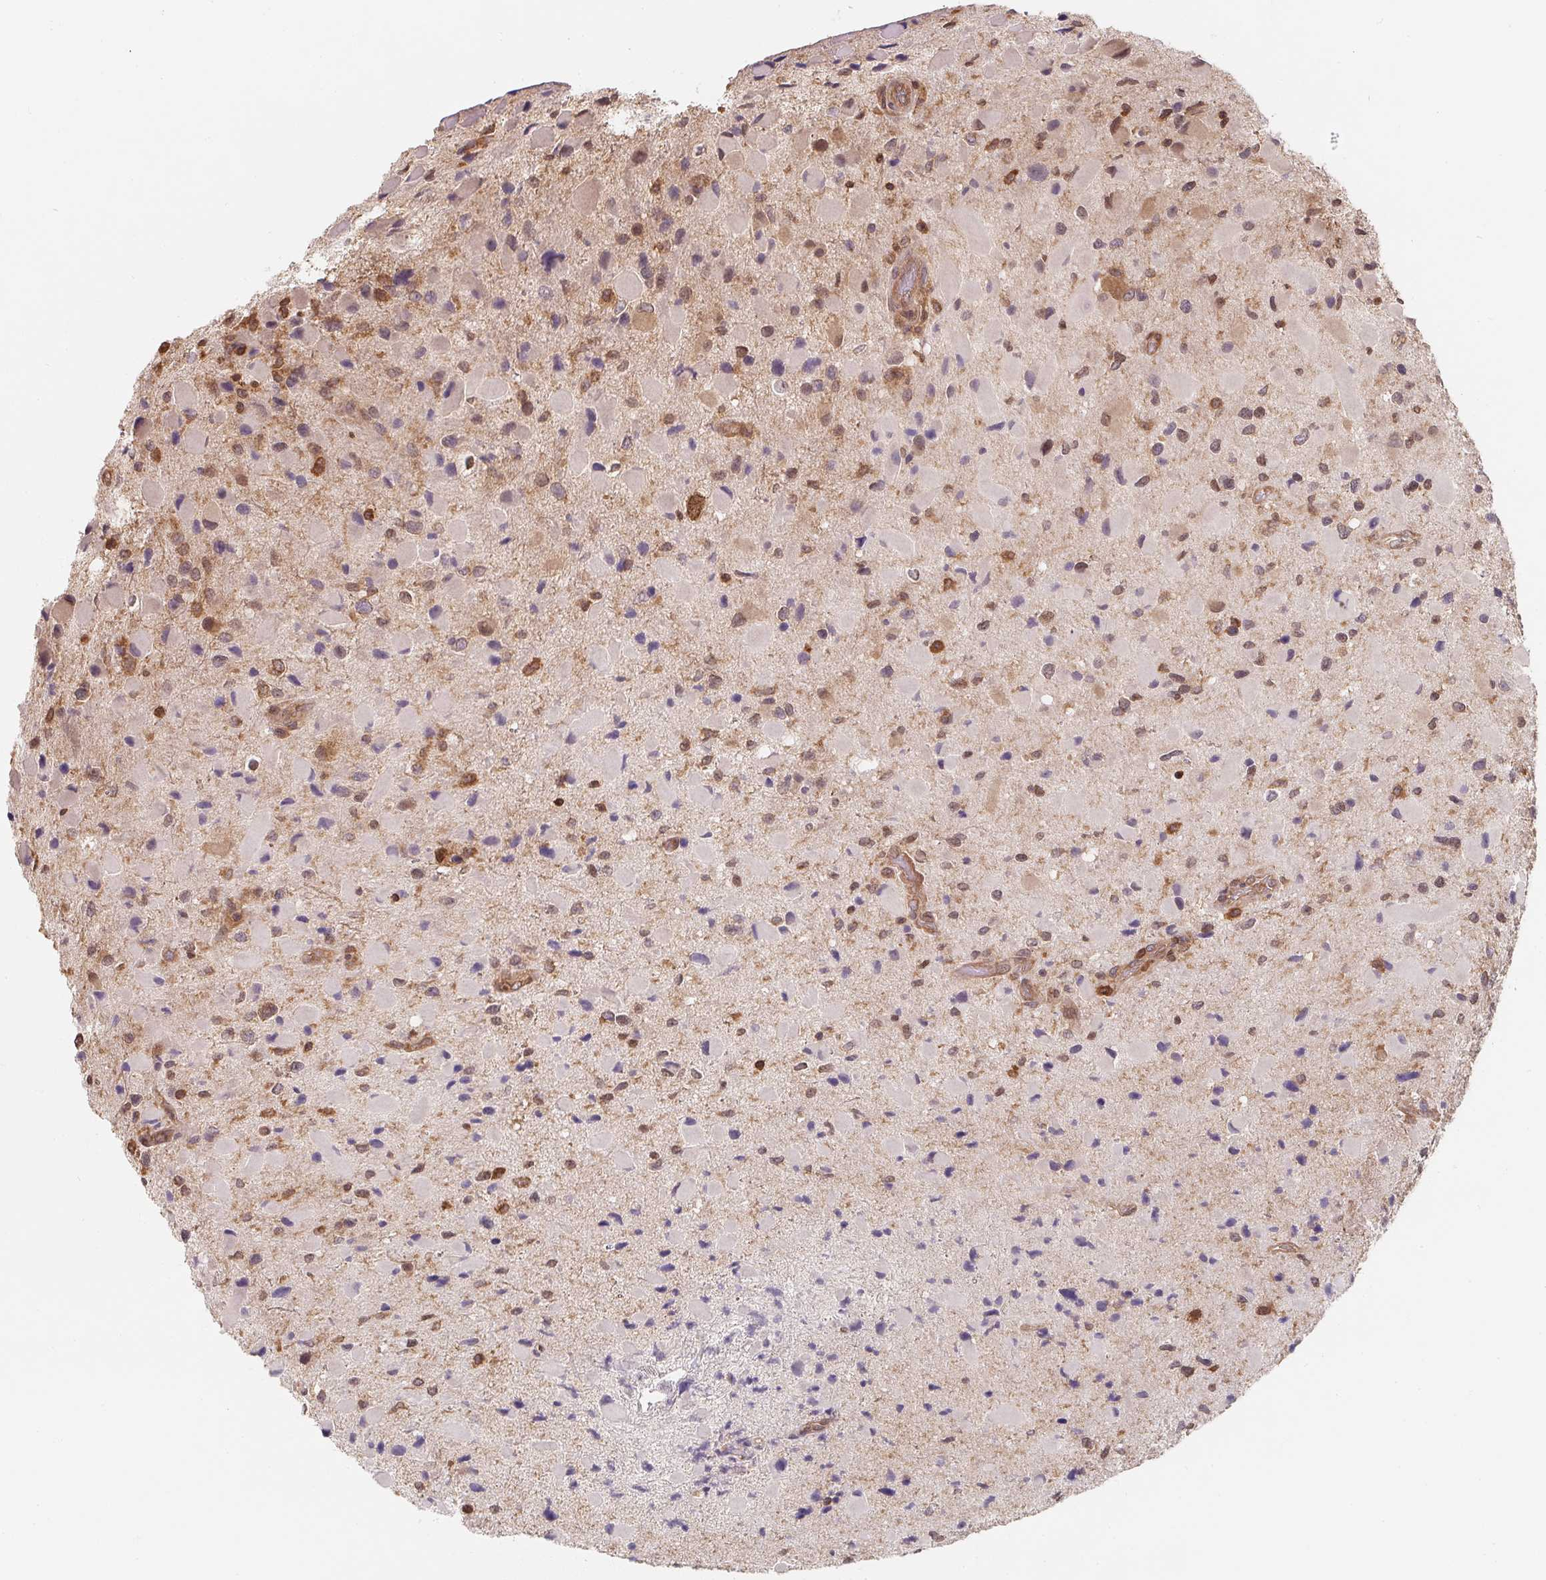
{"staining": {"intensity": "moderate", "quantity": "<25%", "location": "cytoplasmic/membranous,nuclear"}, "tissue": "glioma", "cell_type": "Tumor cells", "image_type": "cancer", "snomed": [{"axis": "morphology", "description": "Glioma, malignant, Low grade"}, {"axis": "topography", "description": "Brain"}], "caption": "Immunohistochemical staining of human malignant low-grade glioma shows low levels of moderate cytoplasmic/membranous and nuclear protein positivity in about <25% of tumor cells.", "gene": "ANKRD13A", "patient": {"sex": "female", "age": 32}}